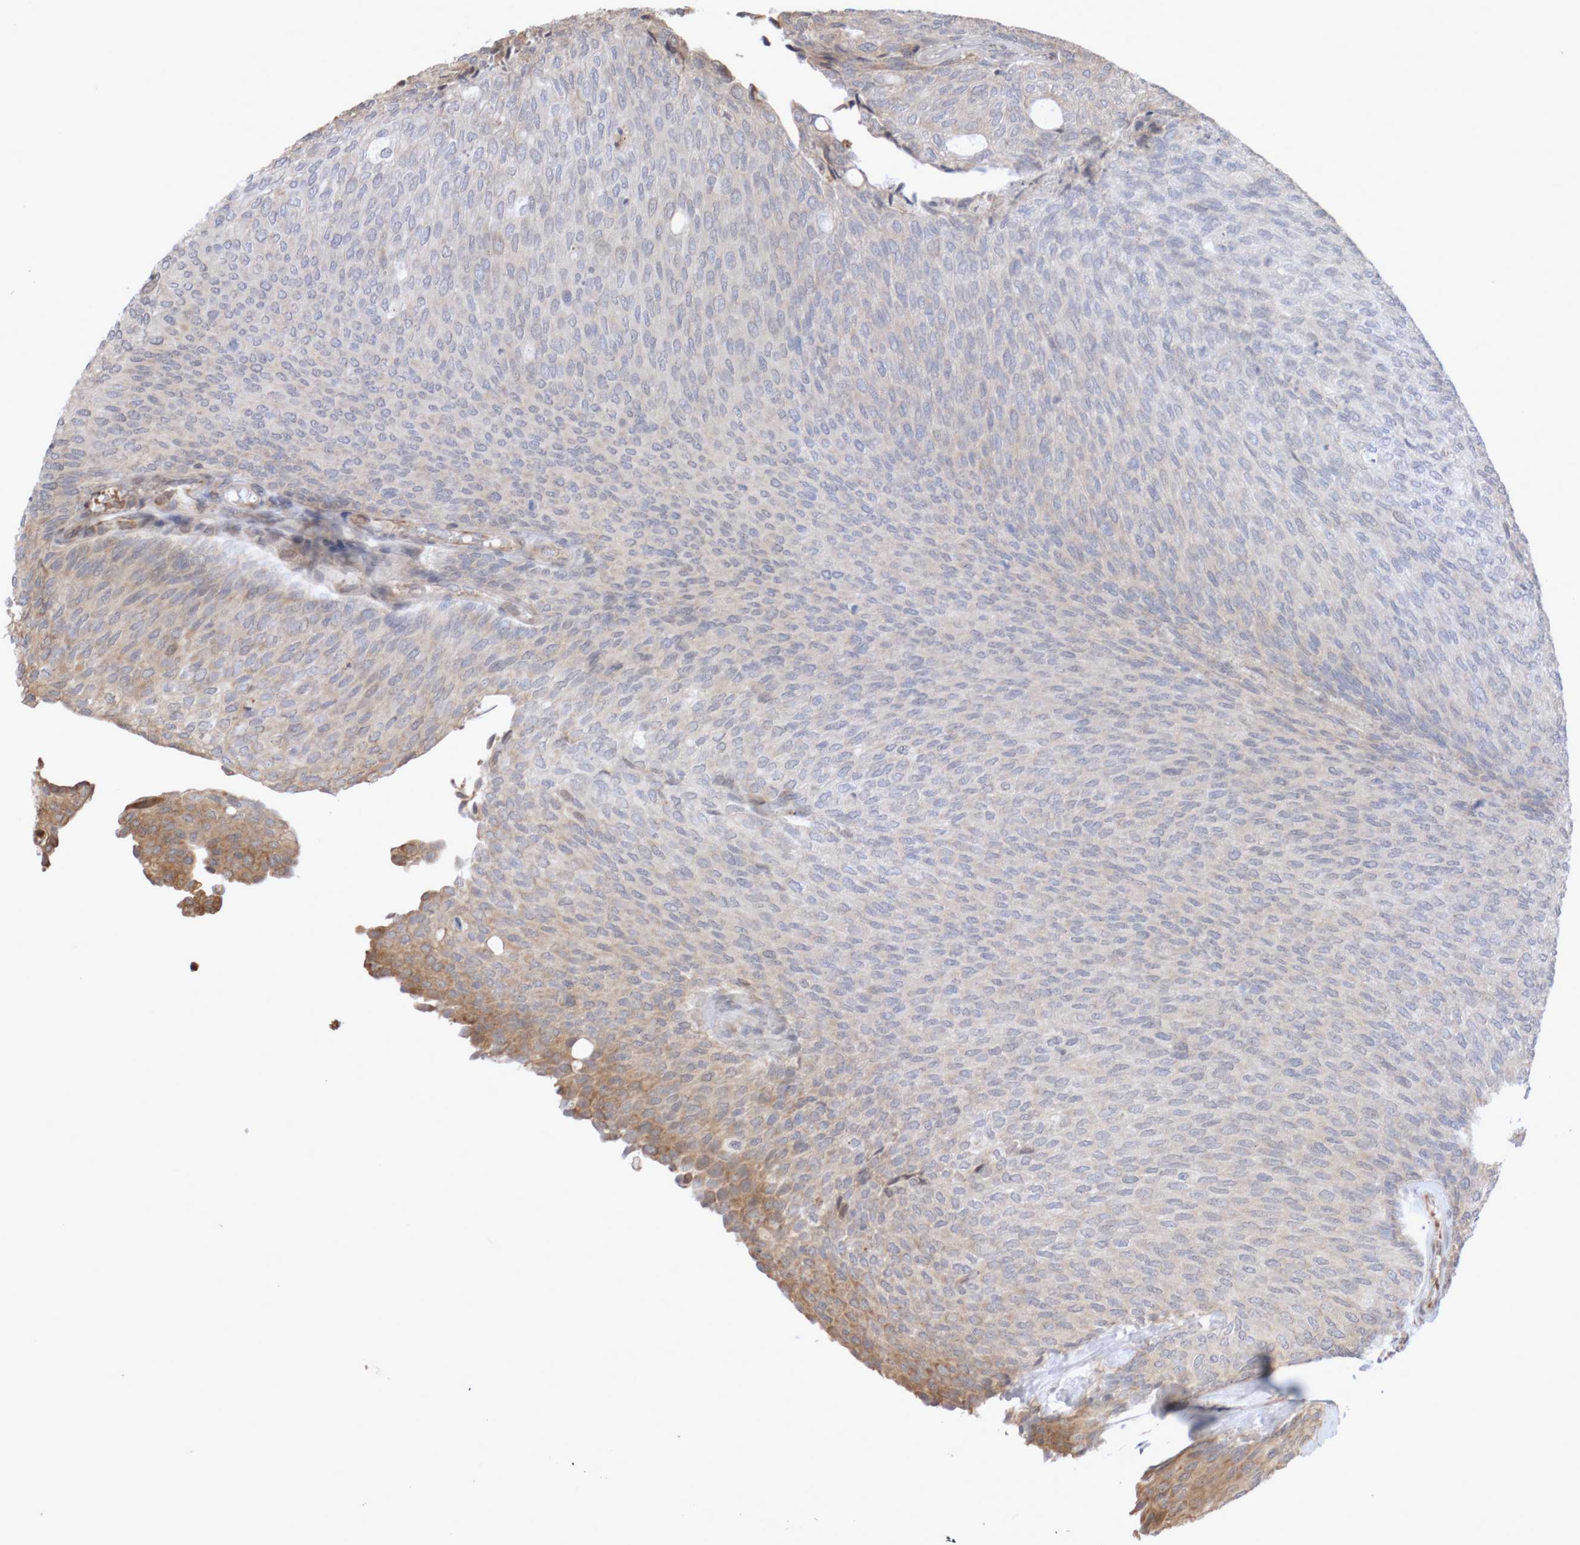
{"staining": {"intensity": "negative", "quantity": "none", "location": "none"}, "tissue": "urothelial cancer", "cell_type": "Tumor cells", "image_type": "cancer", "snomed": [{"axis": "morphology", "description": "Urothelial carcinoma, Low grade"}, {"axis": "topography", "description": "Urinary bladder"}], "caption": "Immunohistochemical staining of urothelial carcinoma (low-grade) shows no significant expression in tumor cells.", "gene": "DPH7", "patient": {"sex": "female", "age": 79}}